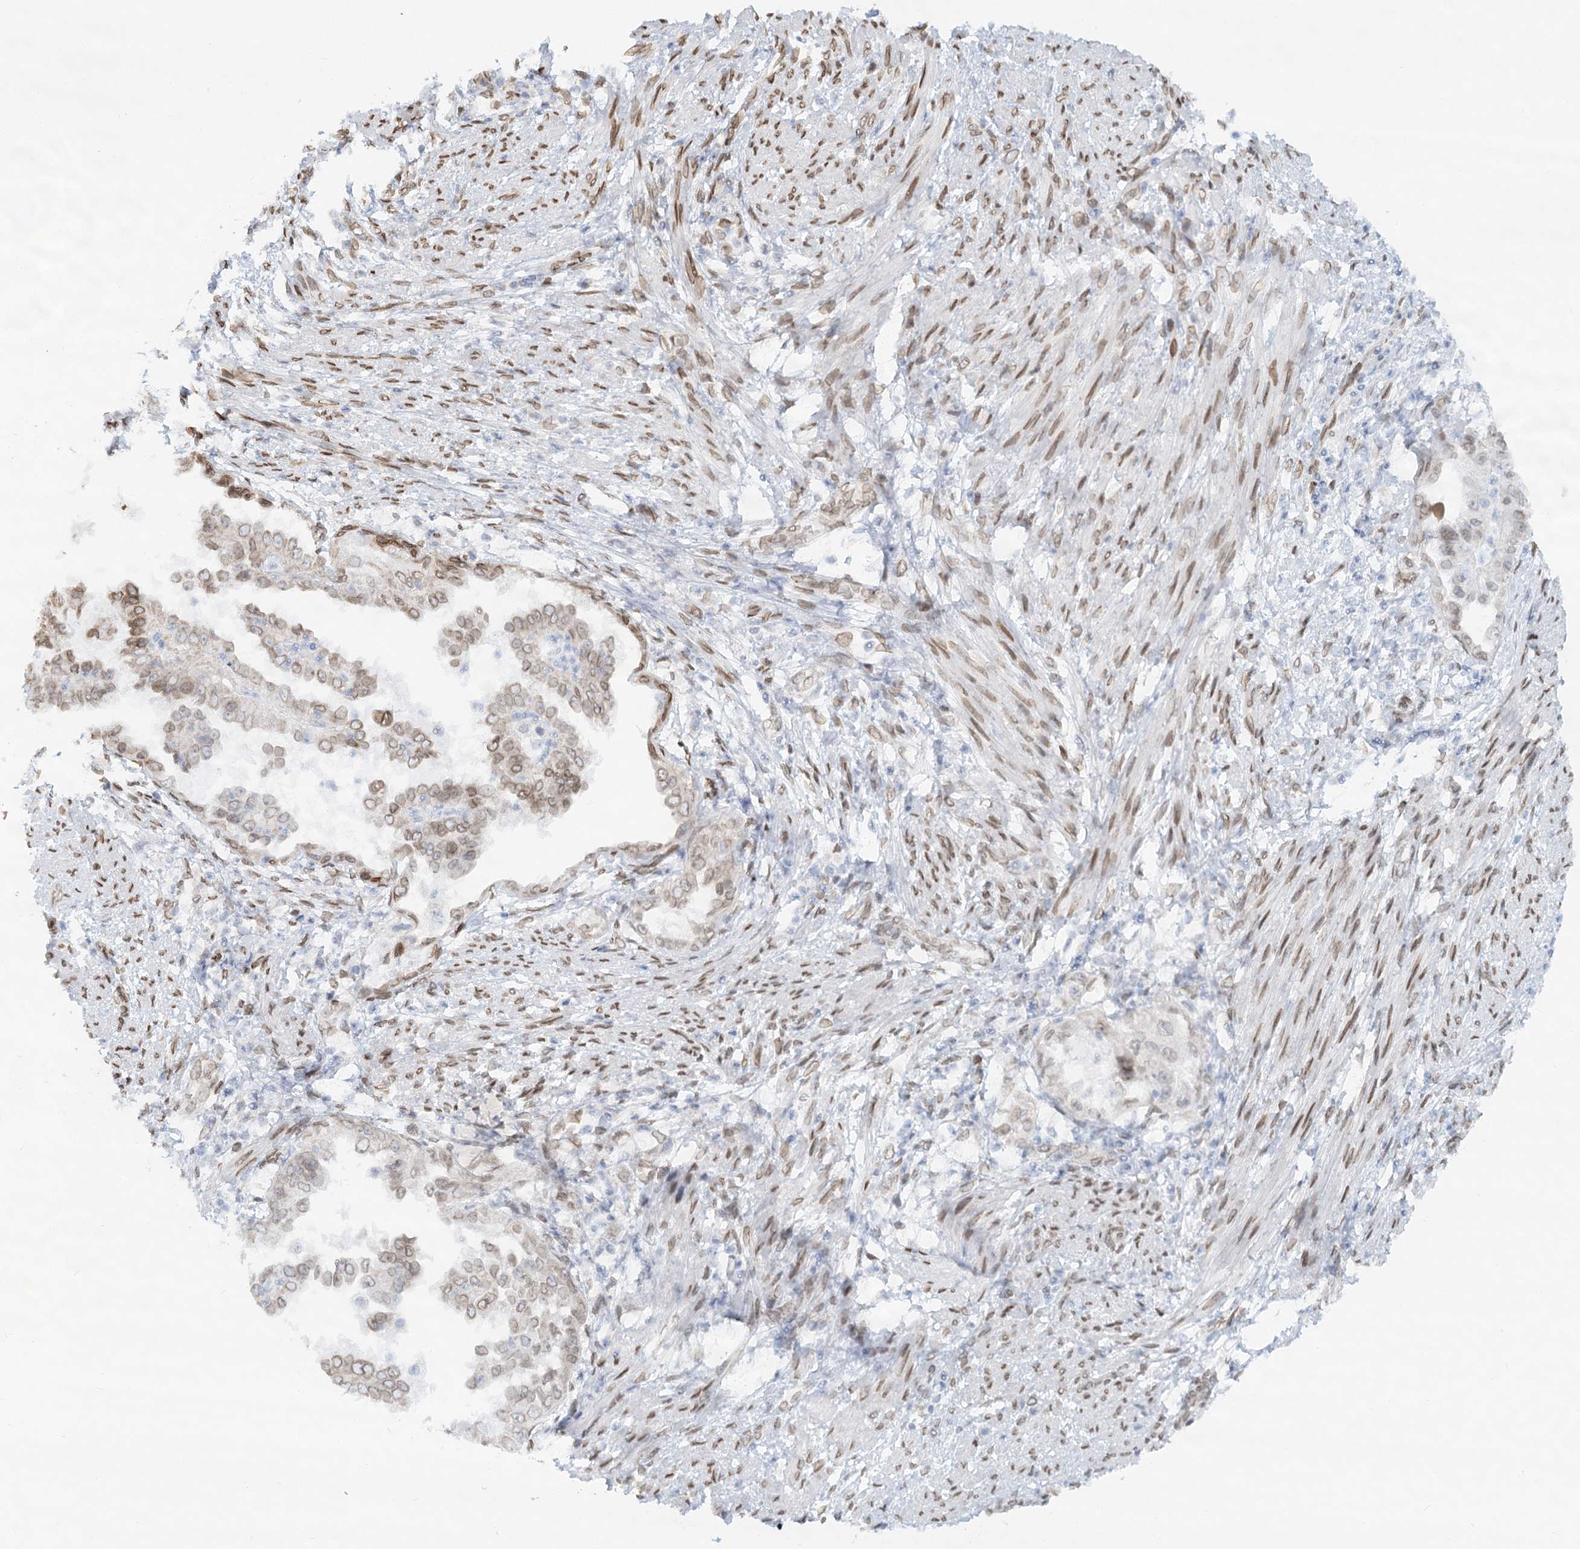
{"staining": {"intensity": "moderate", "quantity": "25%-75%", "location": "cytoplasmic/membranous,nuclear"}, "tissue": "endometrial cancer", "cell_type": "Tumor cells", "image_type": "cancer", "snomed": [{"axis": "morphology", "description": "Adenocarcinoma, NOS"}, {"axis": "topography", "description": "Endometrium"}], "caption": "IHC image of neoplastic tissue: human adenocarcinoma (endometrial) stained using IHC reveals medium levels of moderate protein expression localized specifically in the cytoplasmic/membranous and nuclear of tumor cells, appearing as a cytoplasmic/membranous and nuclear brown color.", "gene": "VWA5A", "patient": {"sex": "female", "age": 85}}